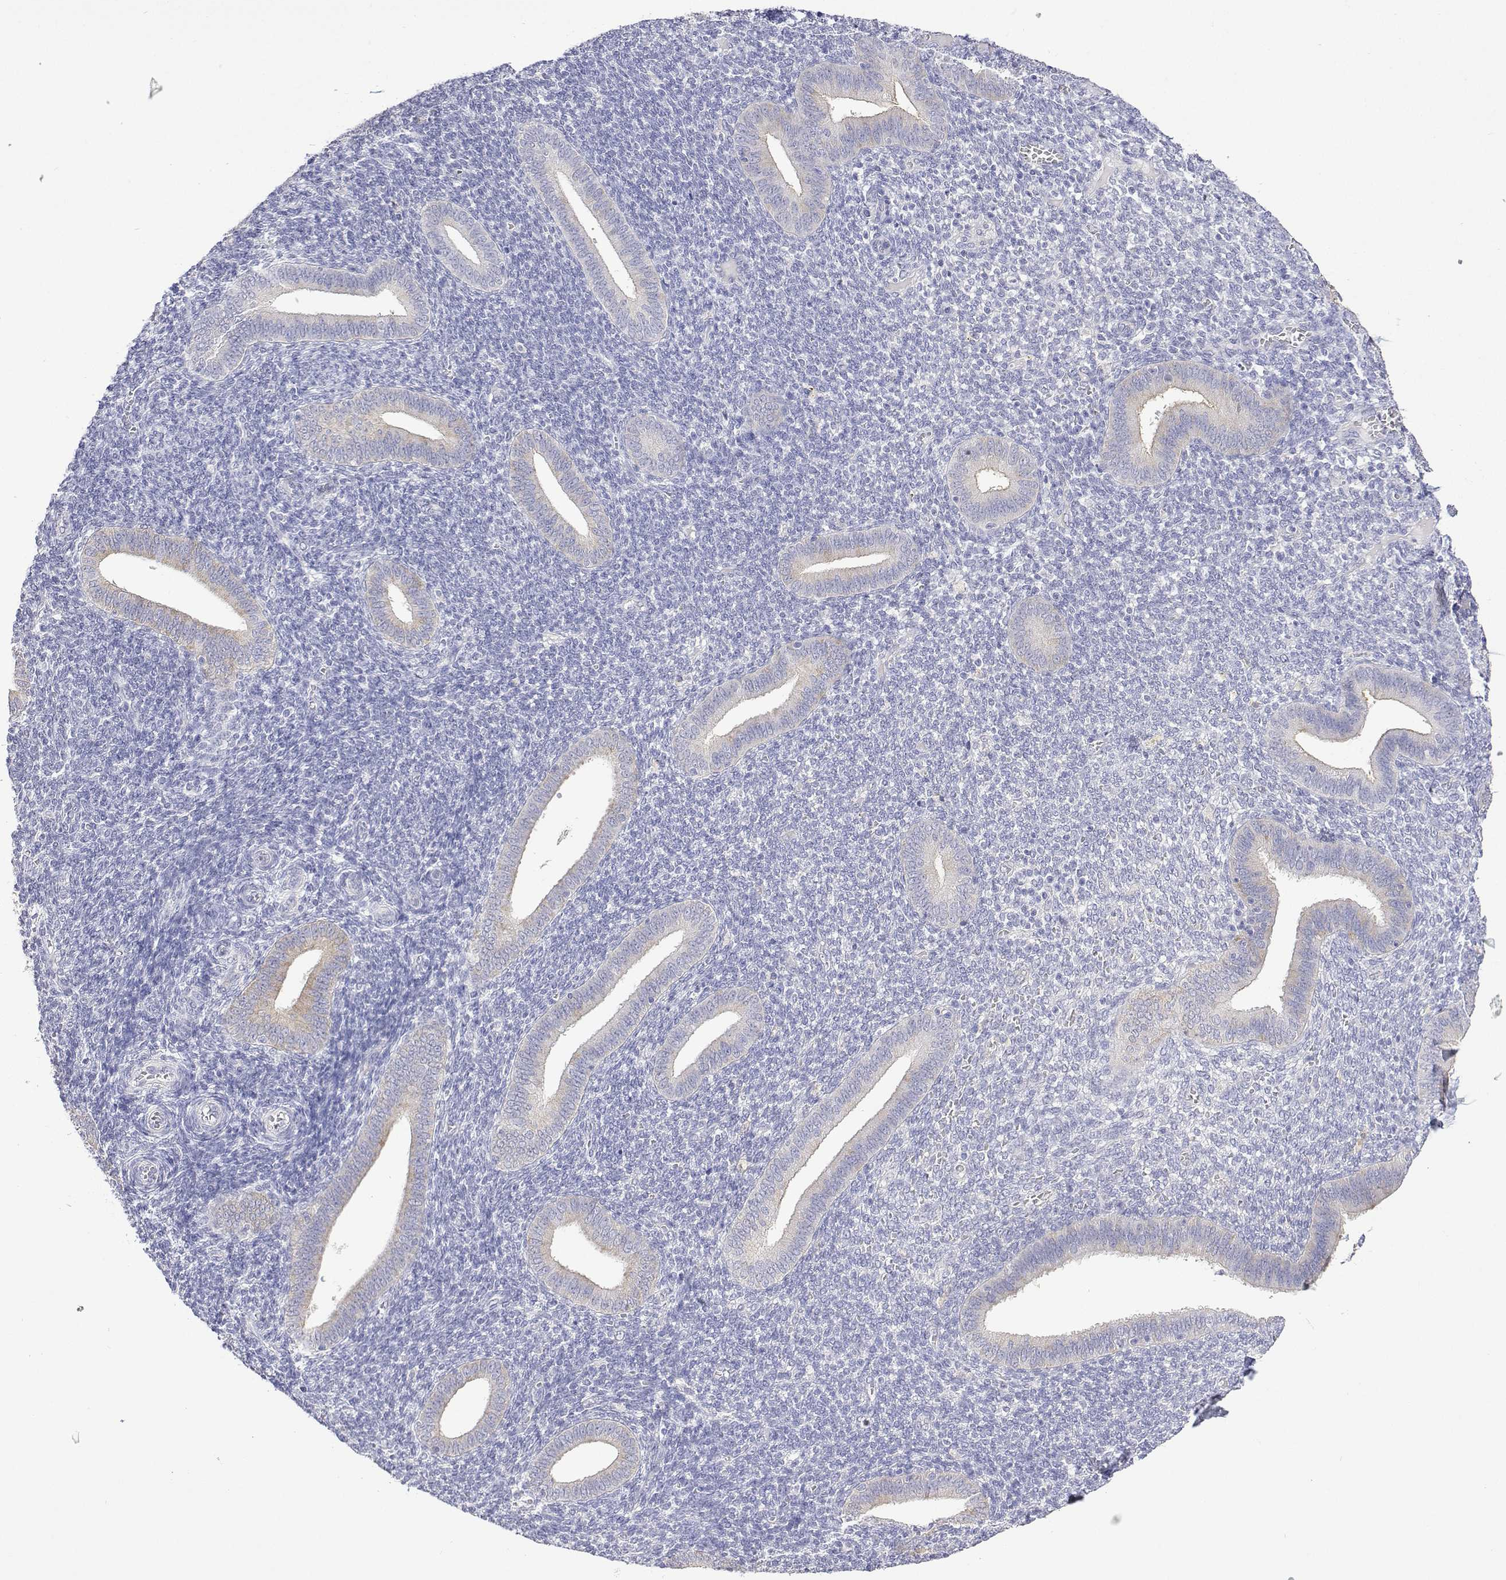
{"staining": {"intensity": "negative", "quantity": "none", "location": "none"}, "tissue": "endometrium", "cell_type": "Cells in endometrial stroma", "image_type": "normal", "snomed": [{"axis": "morphology", "description": "Normal tissue, NOS"}, {"axis": "topography", "description": "Endometrium"}], "caption": "This is an immunohistochemistry image of benign human endometrium. There is no staining in cells in endometrial stroma.", "gene": "PLCB1", "patient": {"sex": "female", "age": 25}}